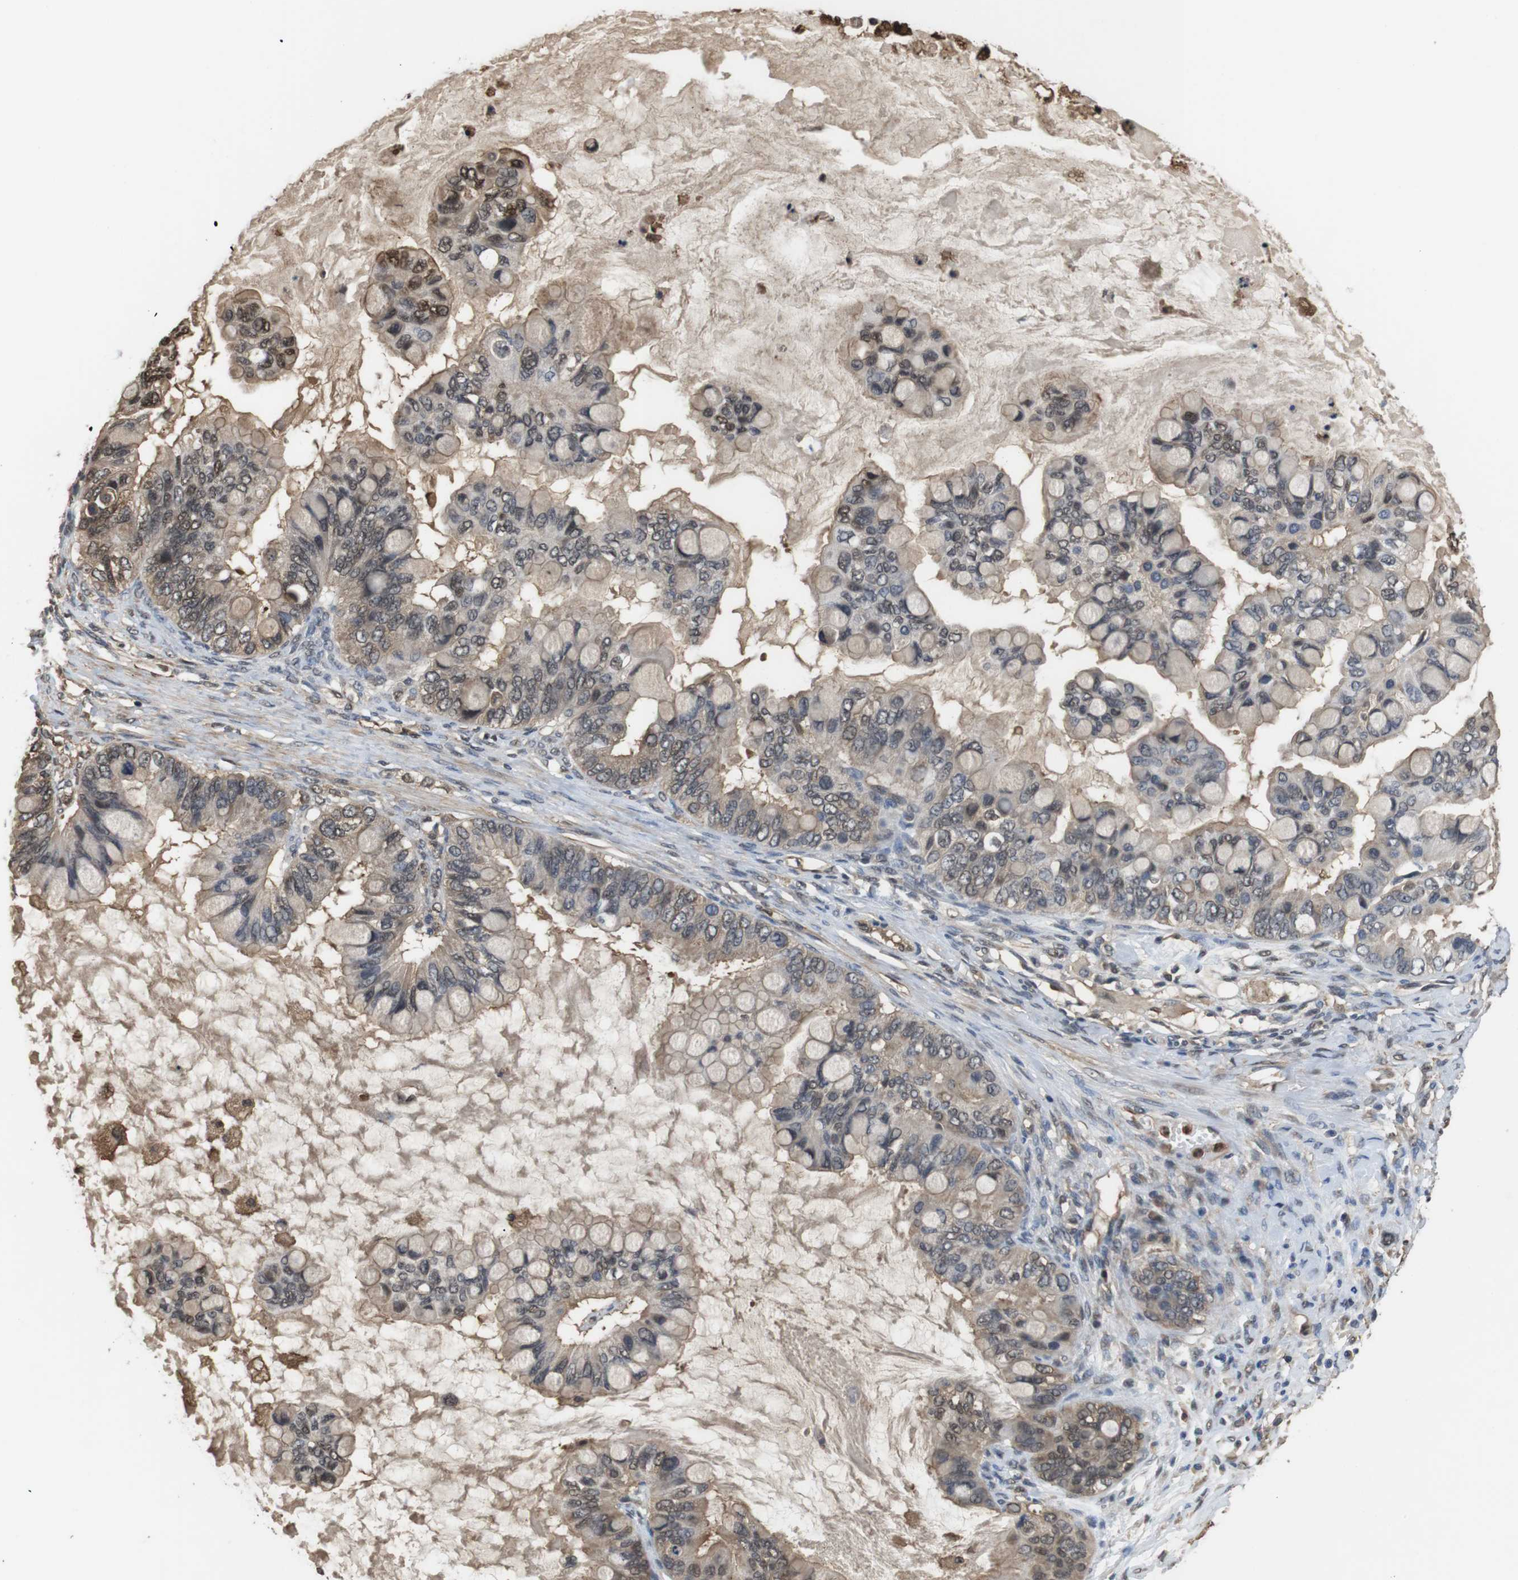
{"staining": {"intensity": "weak", "quantity": "25%-75%", "location": "cytoplasmic/membranous,nuclear"}, "tissue": "ovarian cancer", "cell_type": "Tumor cells", "image_type": "cancer", "snomed": [{"axis": "morphology", "description": "Cystadenocarcinoma, mucinous, NOS"}, {"axis": "topography", "description": "Ovary"}], "caption": "Weak cytoplasmic/membranous and nuclear positivity for a protein is present in approximately 25%-75% of tumor cells of ovarian mucinous cystadenocarcinoma using IHC.", "gene": "LDHA", "patient": {"sex": "female", "age": 80}}